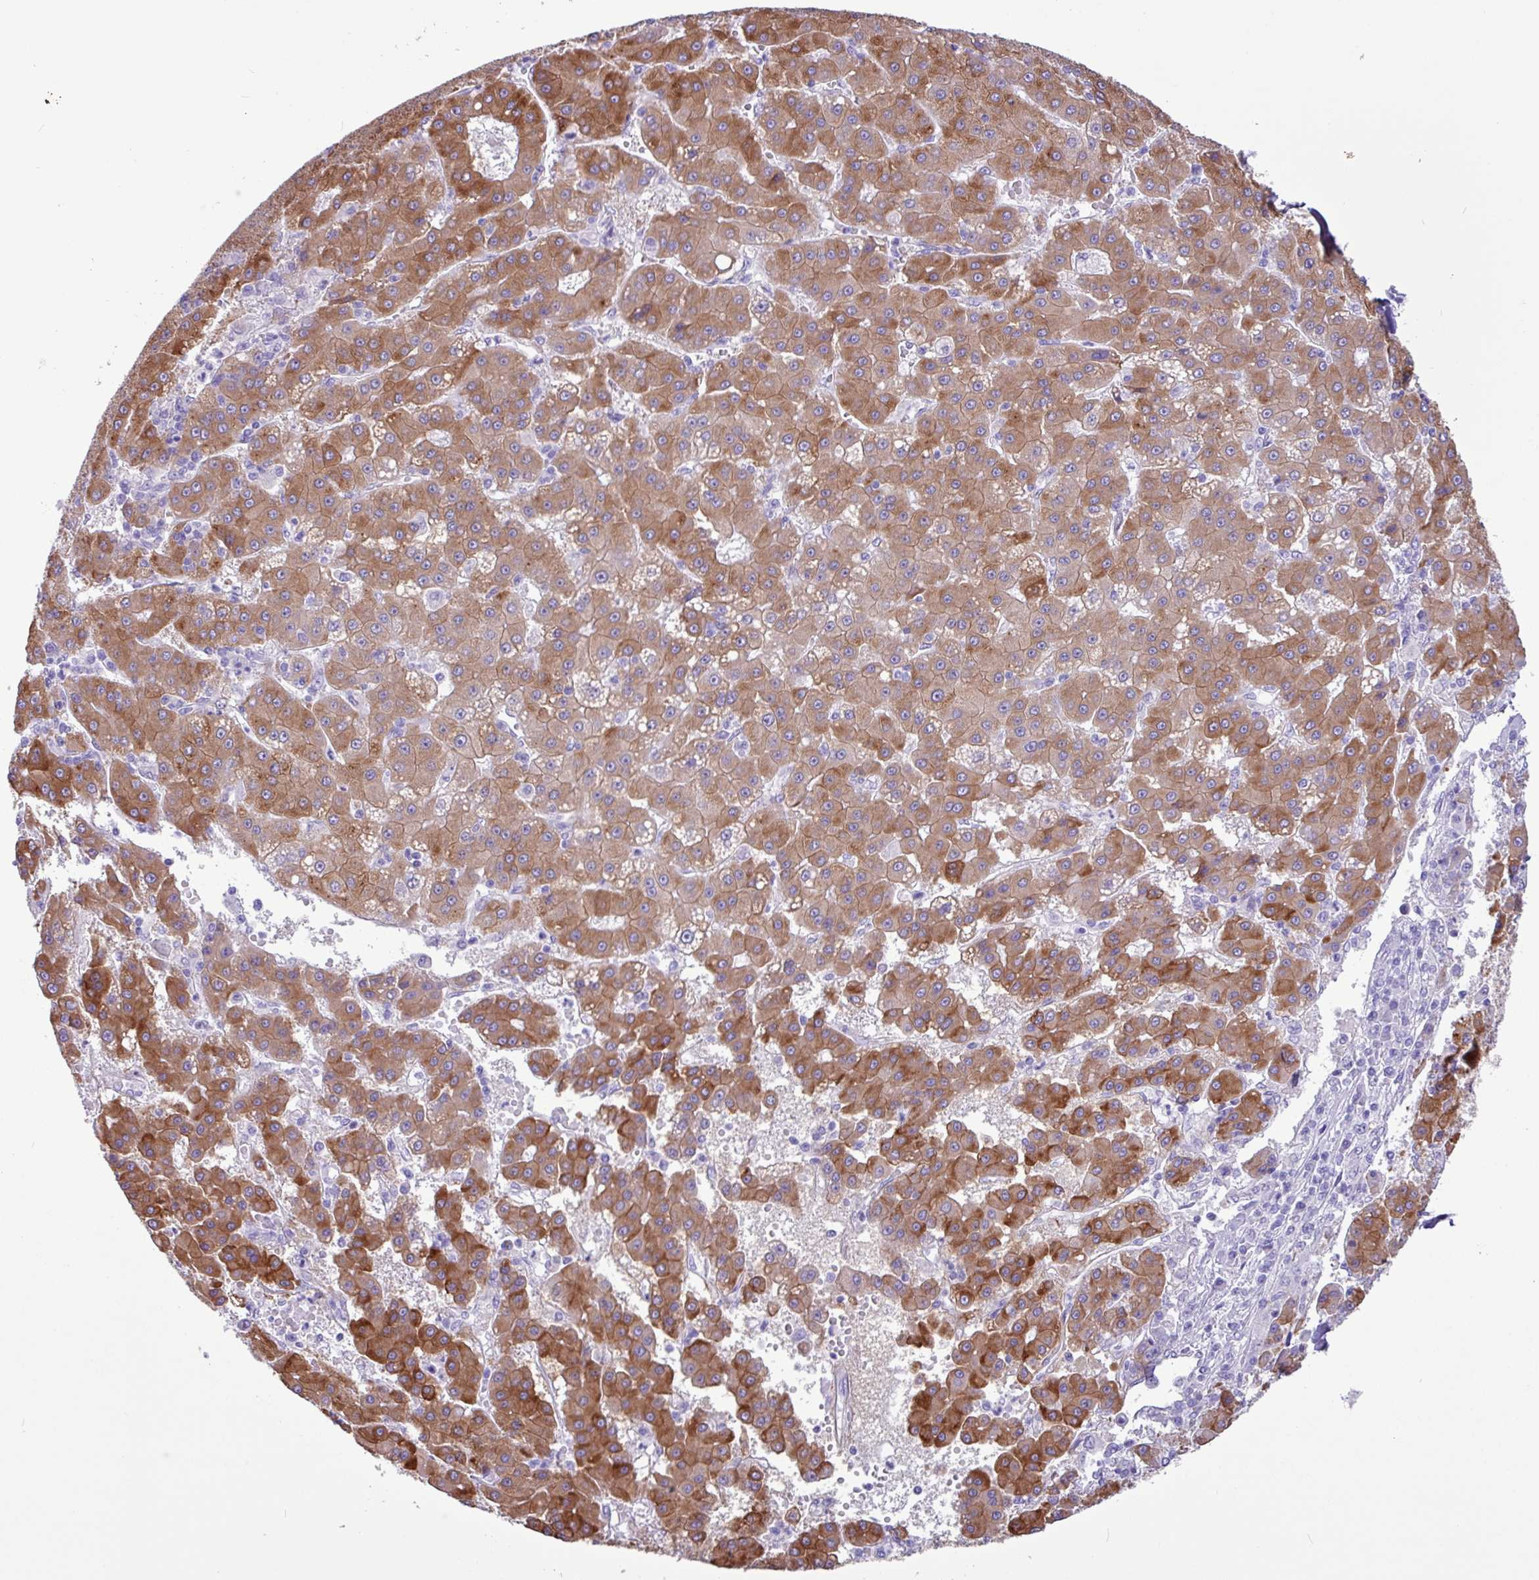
{"staining": {"intensity": "strong", "quantity": ">75%", "location": "cytoplasmic/membranous"}, "tissue": "liver cancer", "cell_type": "Tumor cells", "image_type": "cancer", "snomed": [{"axis": "morphology", "description": "Carcinoma, Hepatocellular, NOS"}, {"axis": "topography", "description": "Liver"}], "caption": "Immunohistochemistry photomicrograph of liver cancer (hepatocellular carcinoma) stained for a protein (brown), which displays high levels of strong cytoplasmic/membranous expression in about >75% of tumor cells.", "gene": "SLC38A1", "patient": {"sex": "male", "age": 76}}